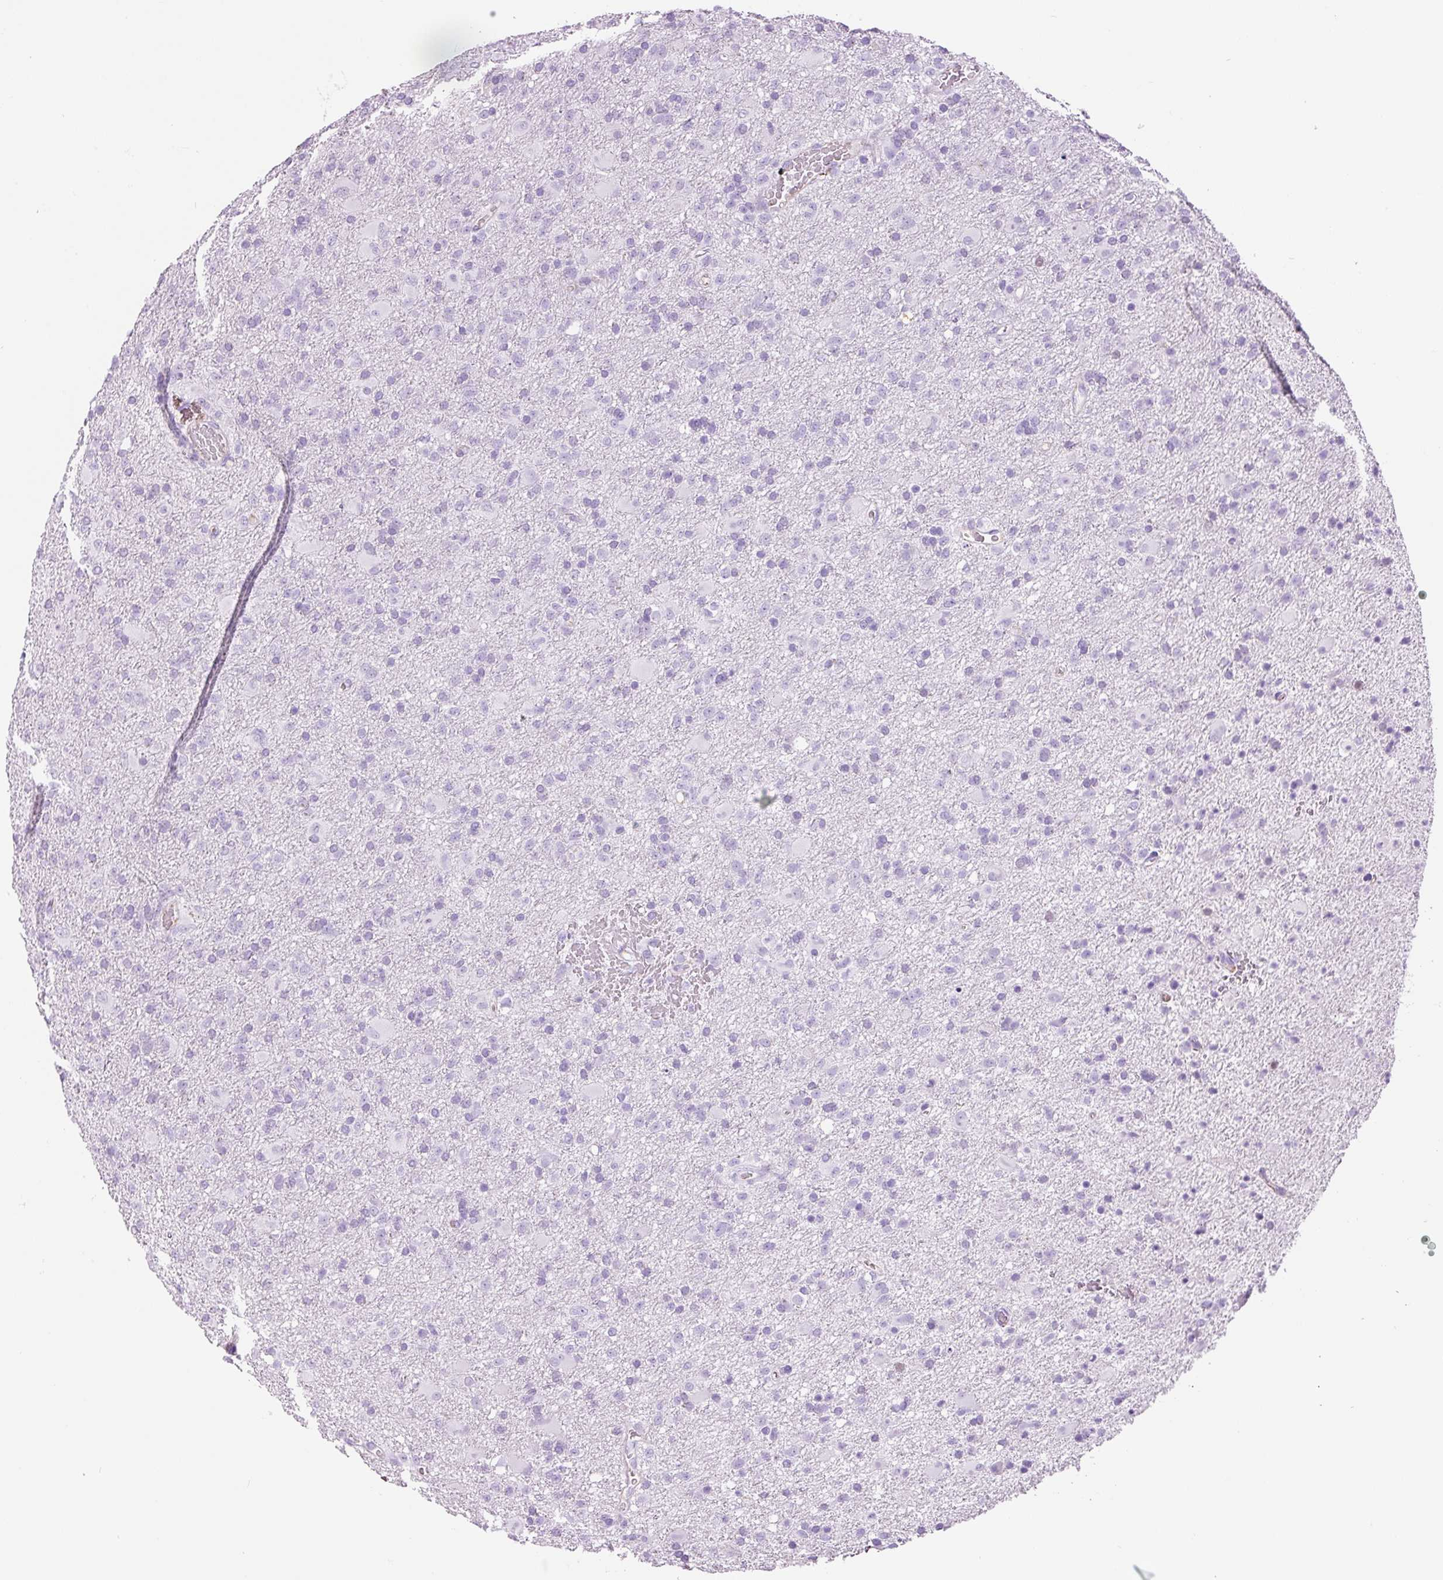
{"staining": {"intensity": "negative", "quantity": "none", "location": "none"}, "tissue": "glioma", "cell_type": "Tumor cells", "image_type": "cancer", "snomed": [{"axis": "morphology", "description": "Glioma, malignant, Low grade"}, {"axis": "topography", "description": "Brain"}], "caption": "Immunohistochemistry (IHC) photomicrograph of malignant glioma (low-grade) stained for a protein (brown), which displays no expression in tumor cells. (Brightfield microscopy of DAB immunohistochemistry at high magnification).", "gene": "ADSS1", "patient": {"sex": "male", "age": 65}}